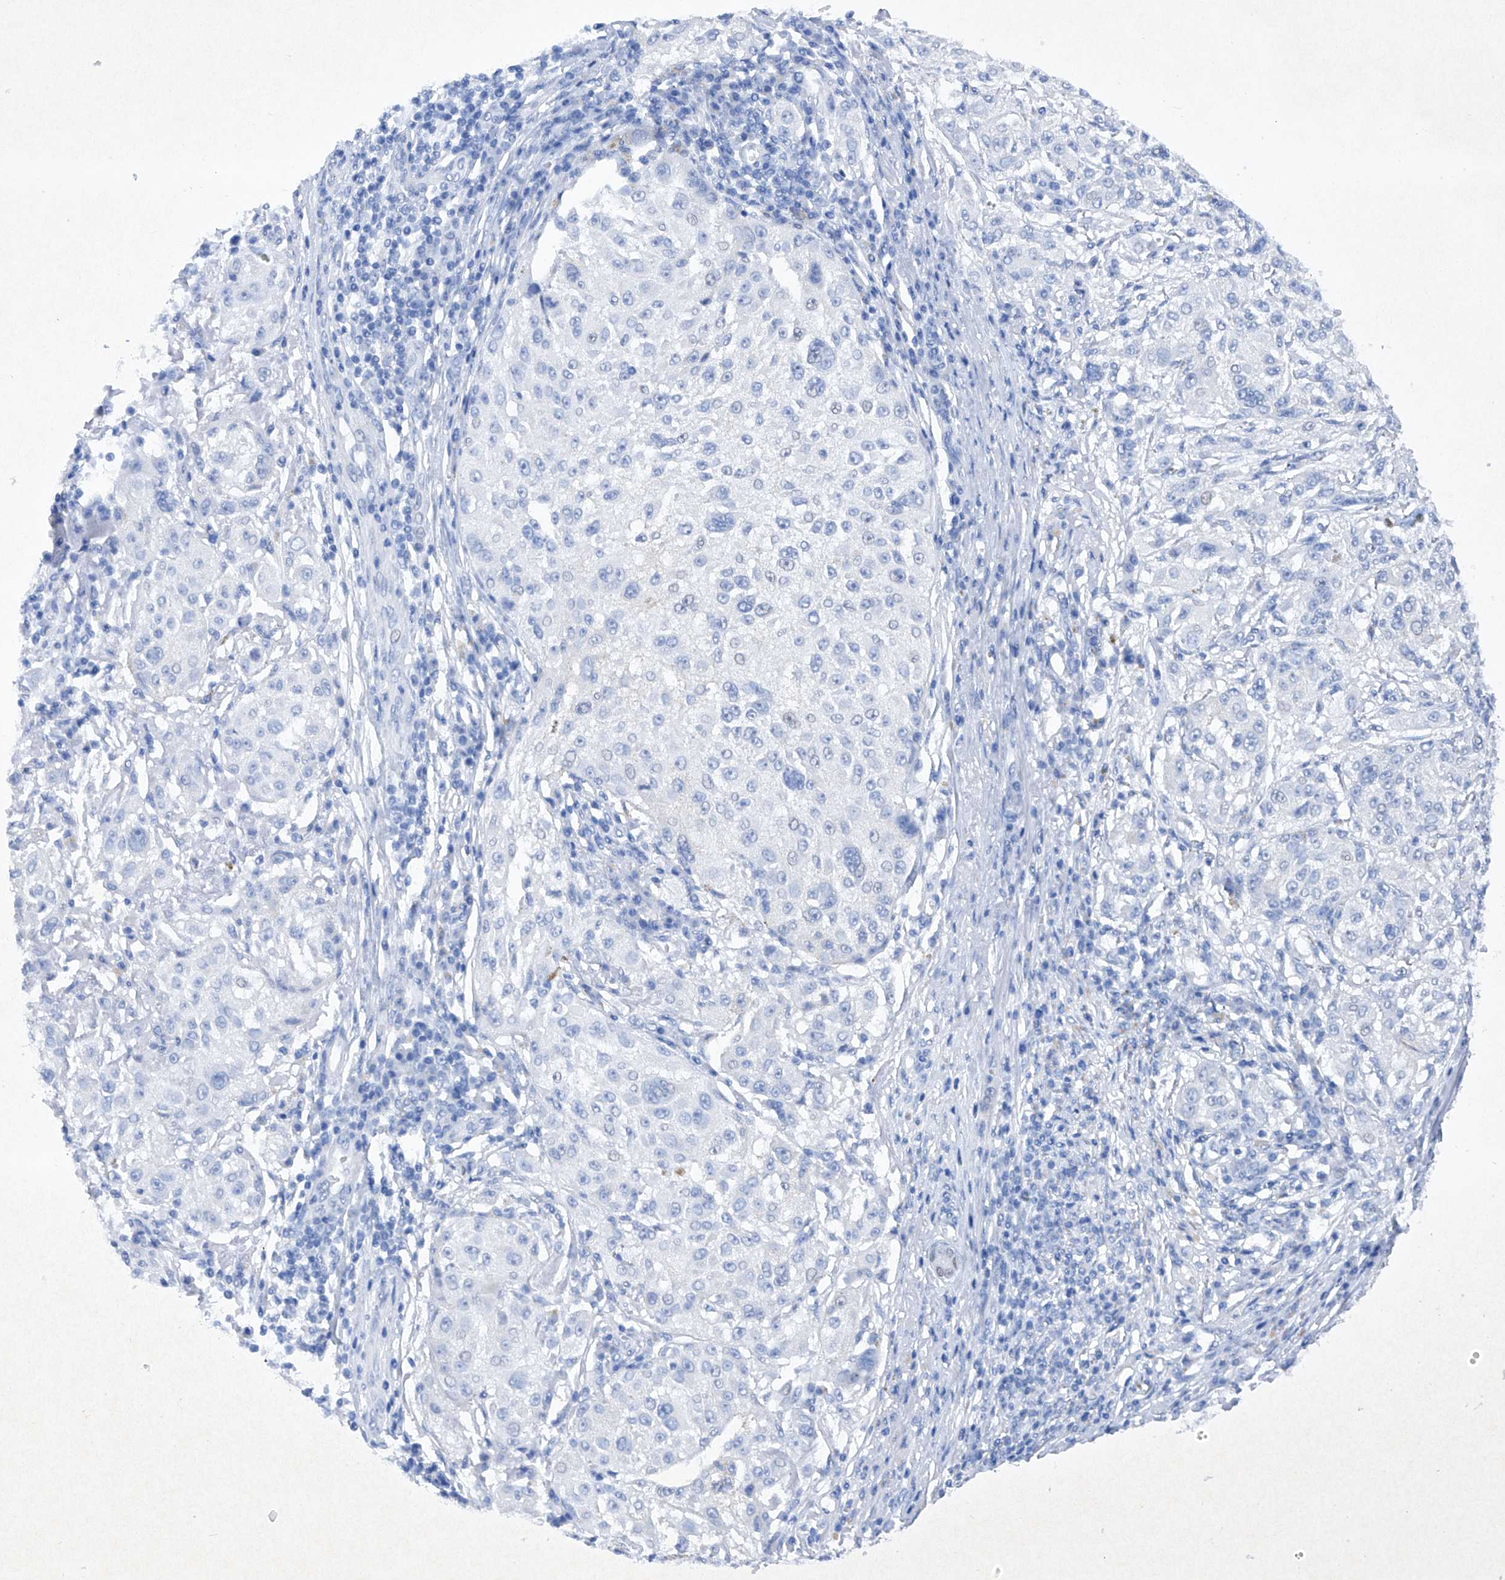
{"staining": {"intensity": "negative", "quantity": "none", "location": "none"}, "tissue": "melanoma", "cell_type": "Tumor cells", "image_type": "cancer", "snomed": [{"axis": "morphology", "description": "Necrosis, NOS"}, {"axis": "morphology", "description": "Malignant melanoma, NOS"}, {"axis": "topography", "description": "Skin"}], "caption": "Immunohistochemistry (IHC) of malignant melanoma displays no positivity in tumor cells.", "gene": "BARX2", "patient": {"sex": "female", "age": 87}}